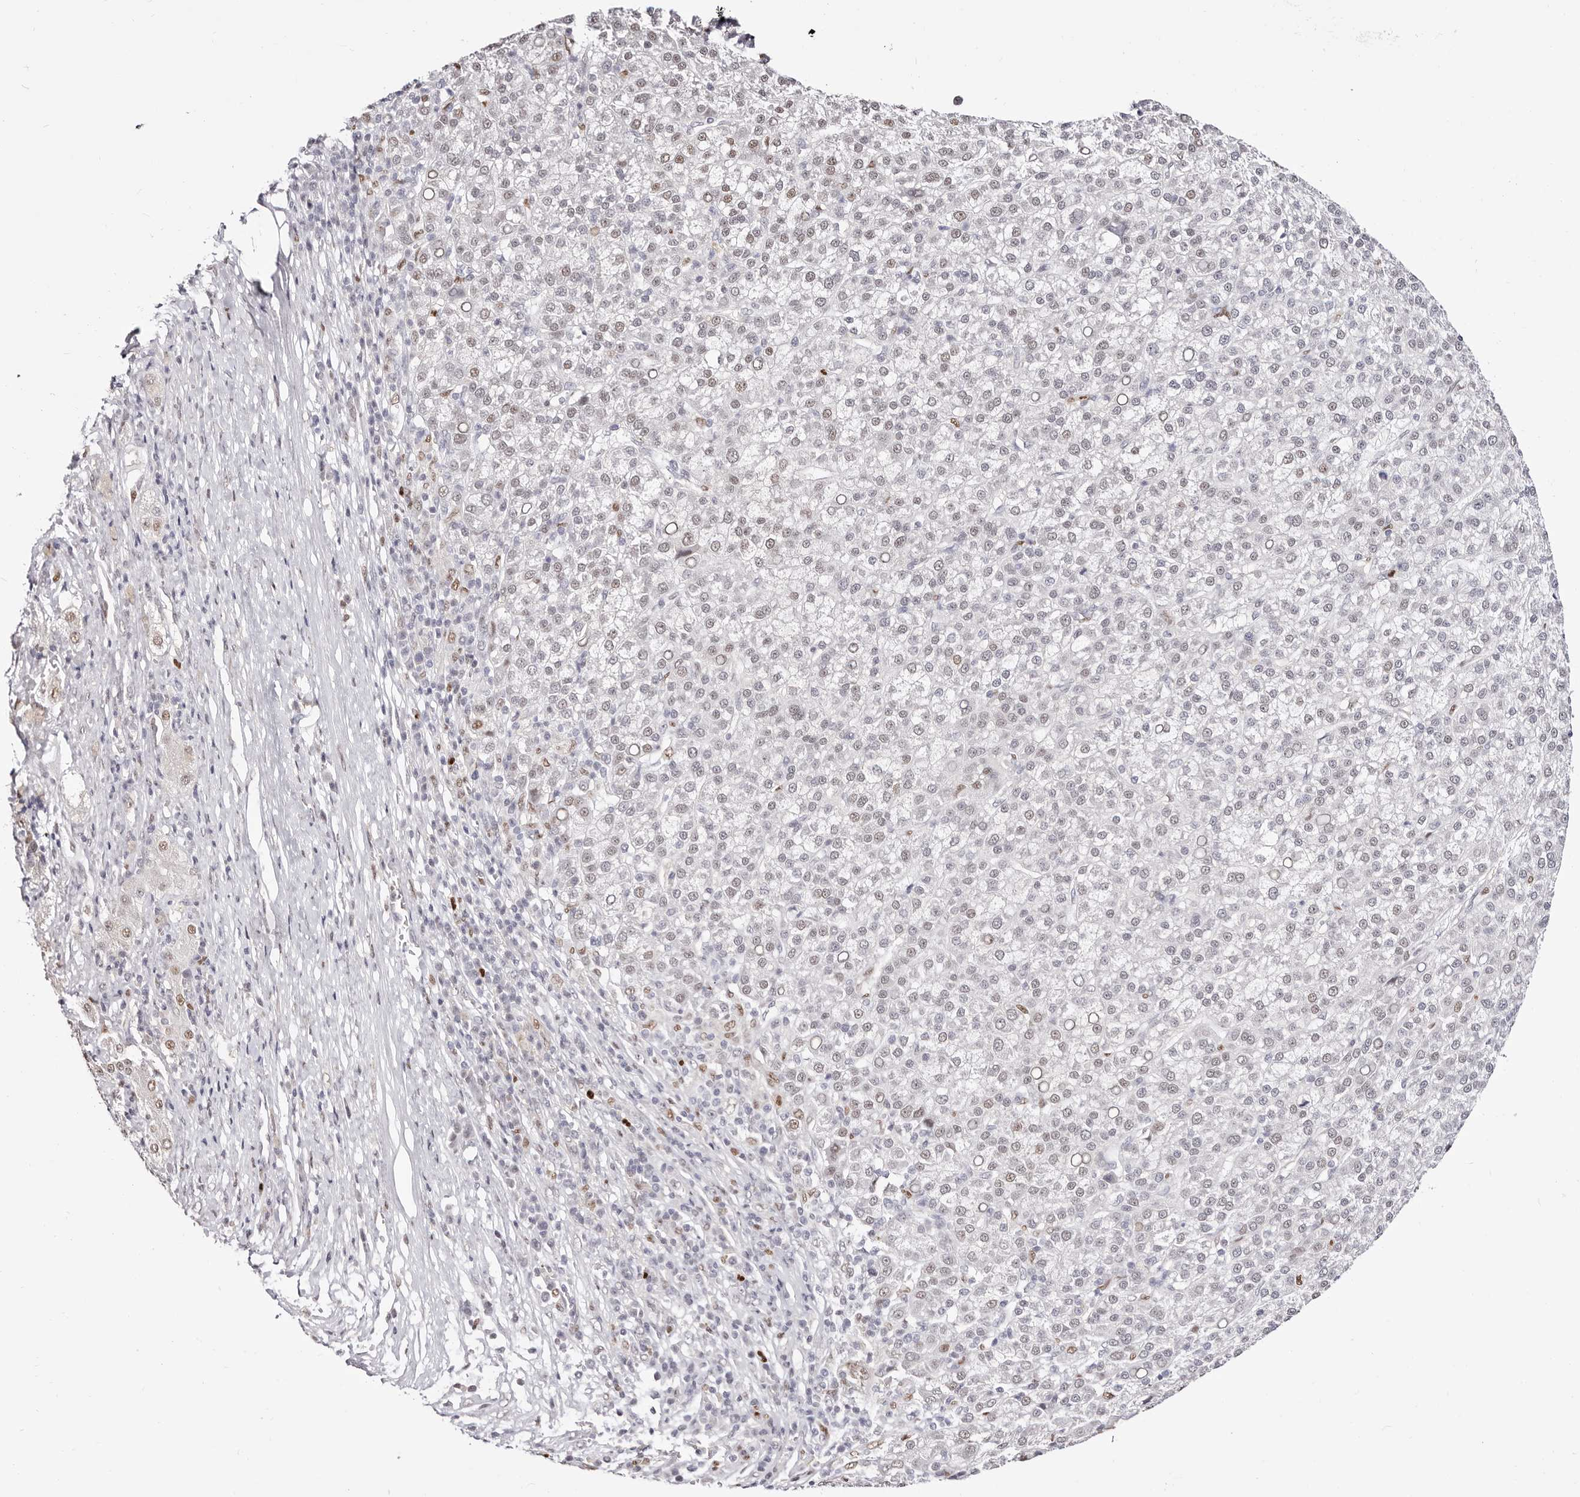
{"staining": {"intensity": "weak", "quantity": ">75%", "location": "nuclear"}, "tissue": "liver cancer", "cell_type": "Tumor cells", "image_type": "cancer", "snomed": [{"axis": "morphology", "description": "Carcinoma, Hepatocellular, NOS"}, {"axis": "topography", "description": "Liver"}], "caption": "Approximately >75% of tumor cells in liver hepatocellular carcinoma reveal weak nuclear protein positivity as visualized by brown immunohistochemical staining.", "gene": "TKT", "patient": {"sex": "female", "age": 58}}